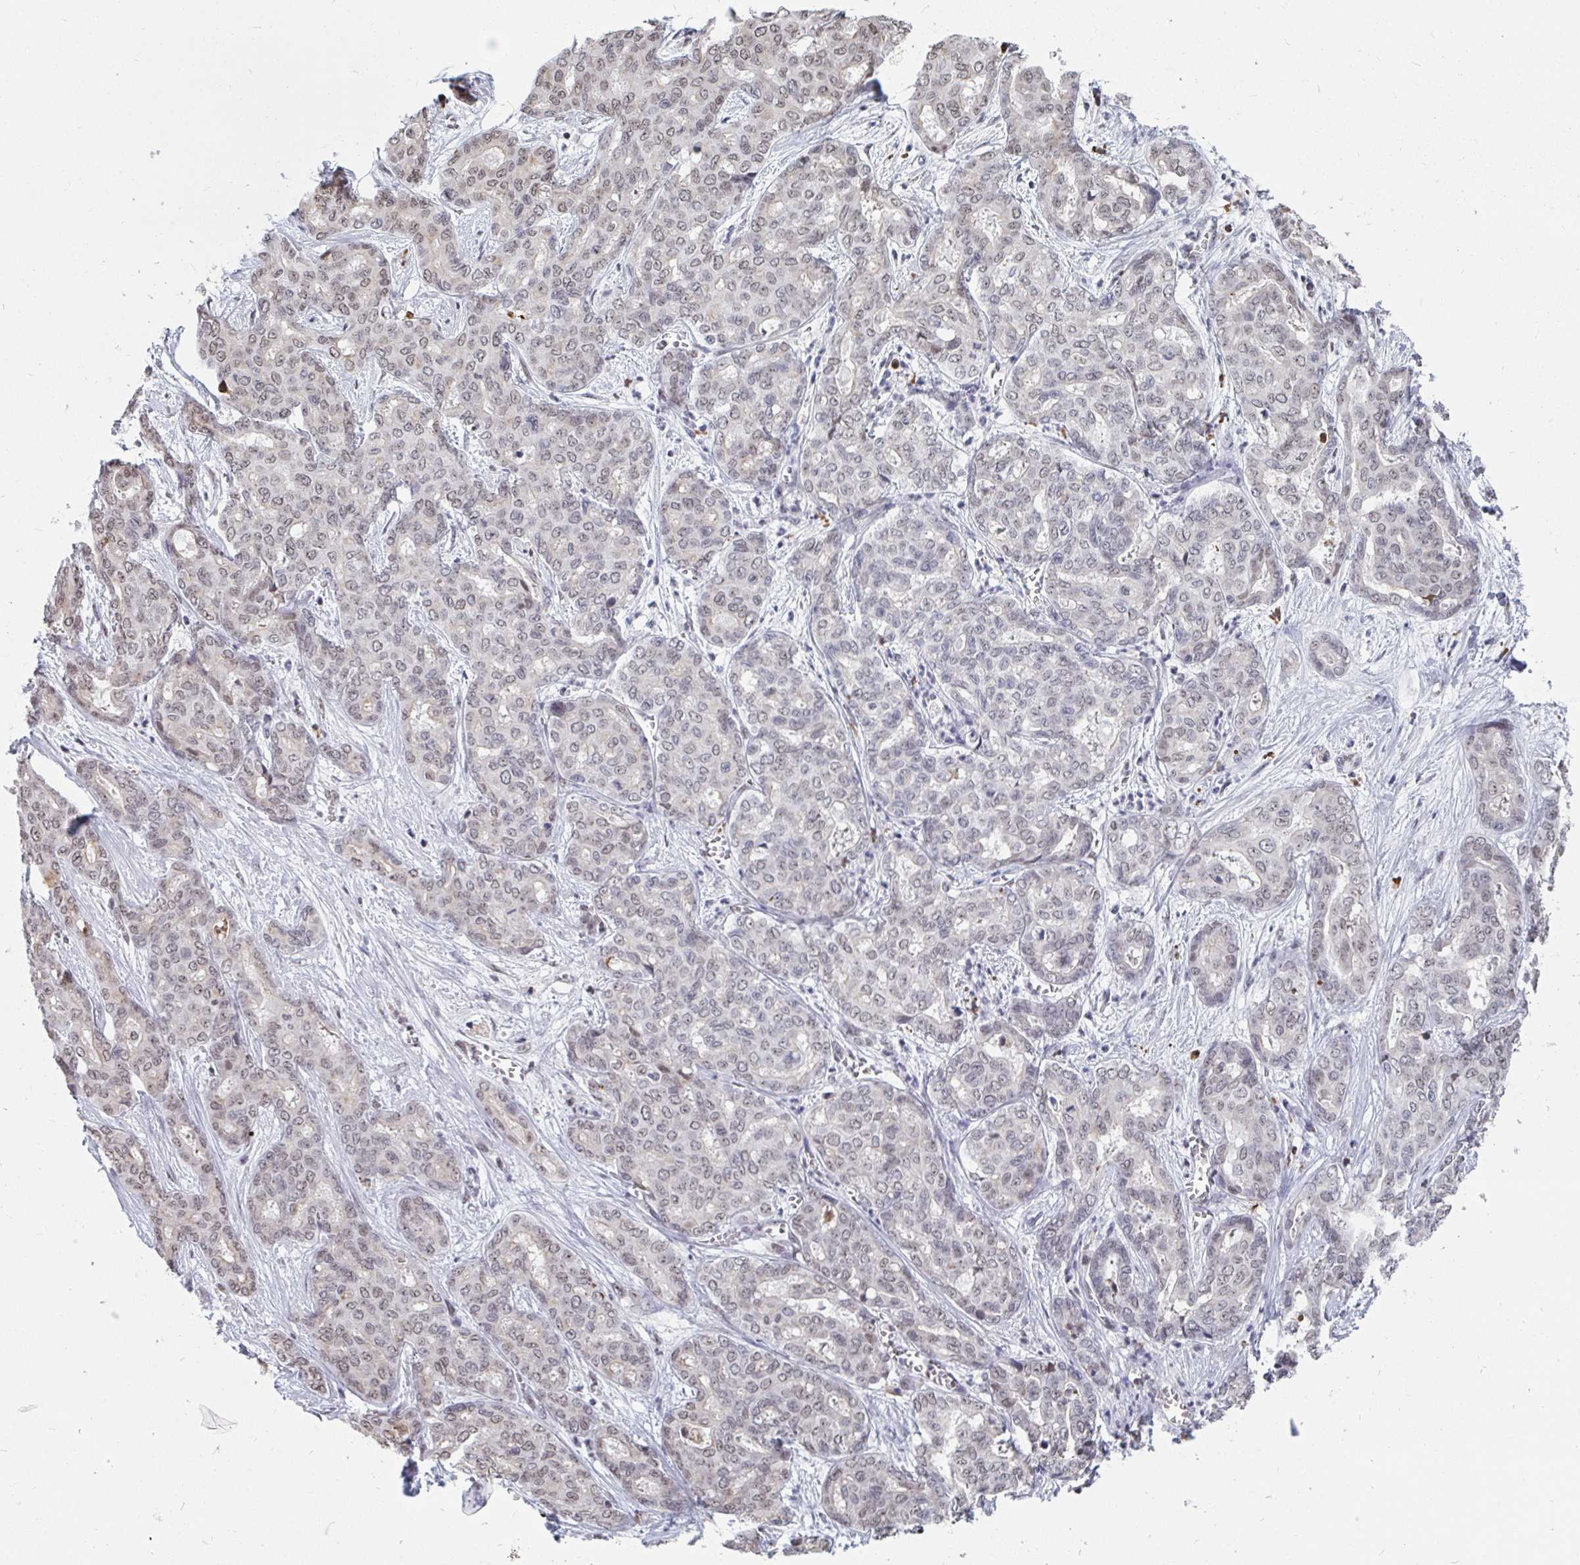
{"staining": {"intensity": "weak", "quantity": "25%-75%", "location": "nuclear"}, "tissue": "liver cancer", "cell_type": "Tumor cells", "image_type": "cancer", "snomed": [{"axis": "morphology", "description": "Cholangiocarcinoma"}, {"axis": "topography", "description": "Liver"}], "caption": "Immunohistochemistry staining of liver cancer (cholangiocarcinoma), which shows low levels of weak nuclear expression in about 25%-75% of tumor cells indicating weak nuclear protein expression. The staining was performed using DAB (brown) for protein detection and nuclei were counterstained in hematoxylin (blue).", "gene": "TRIP12", "patient": {"sex": "female", "age": 64}}